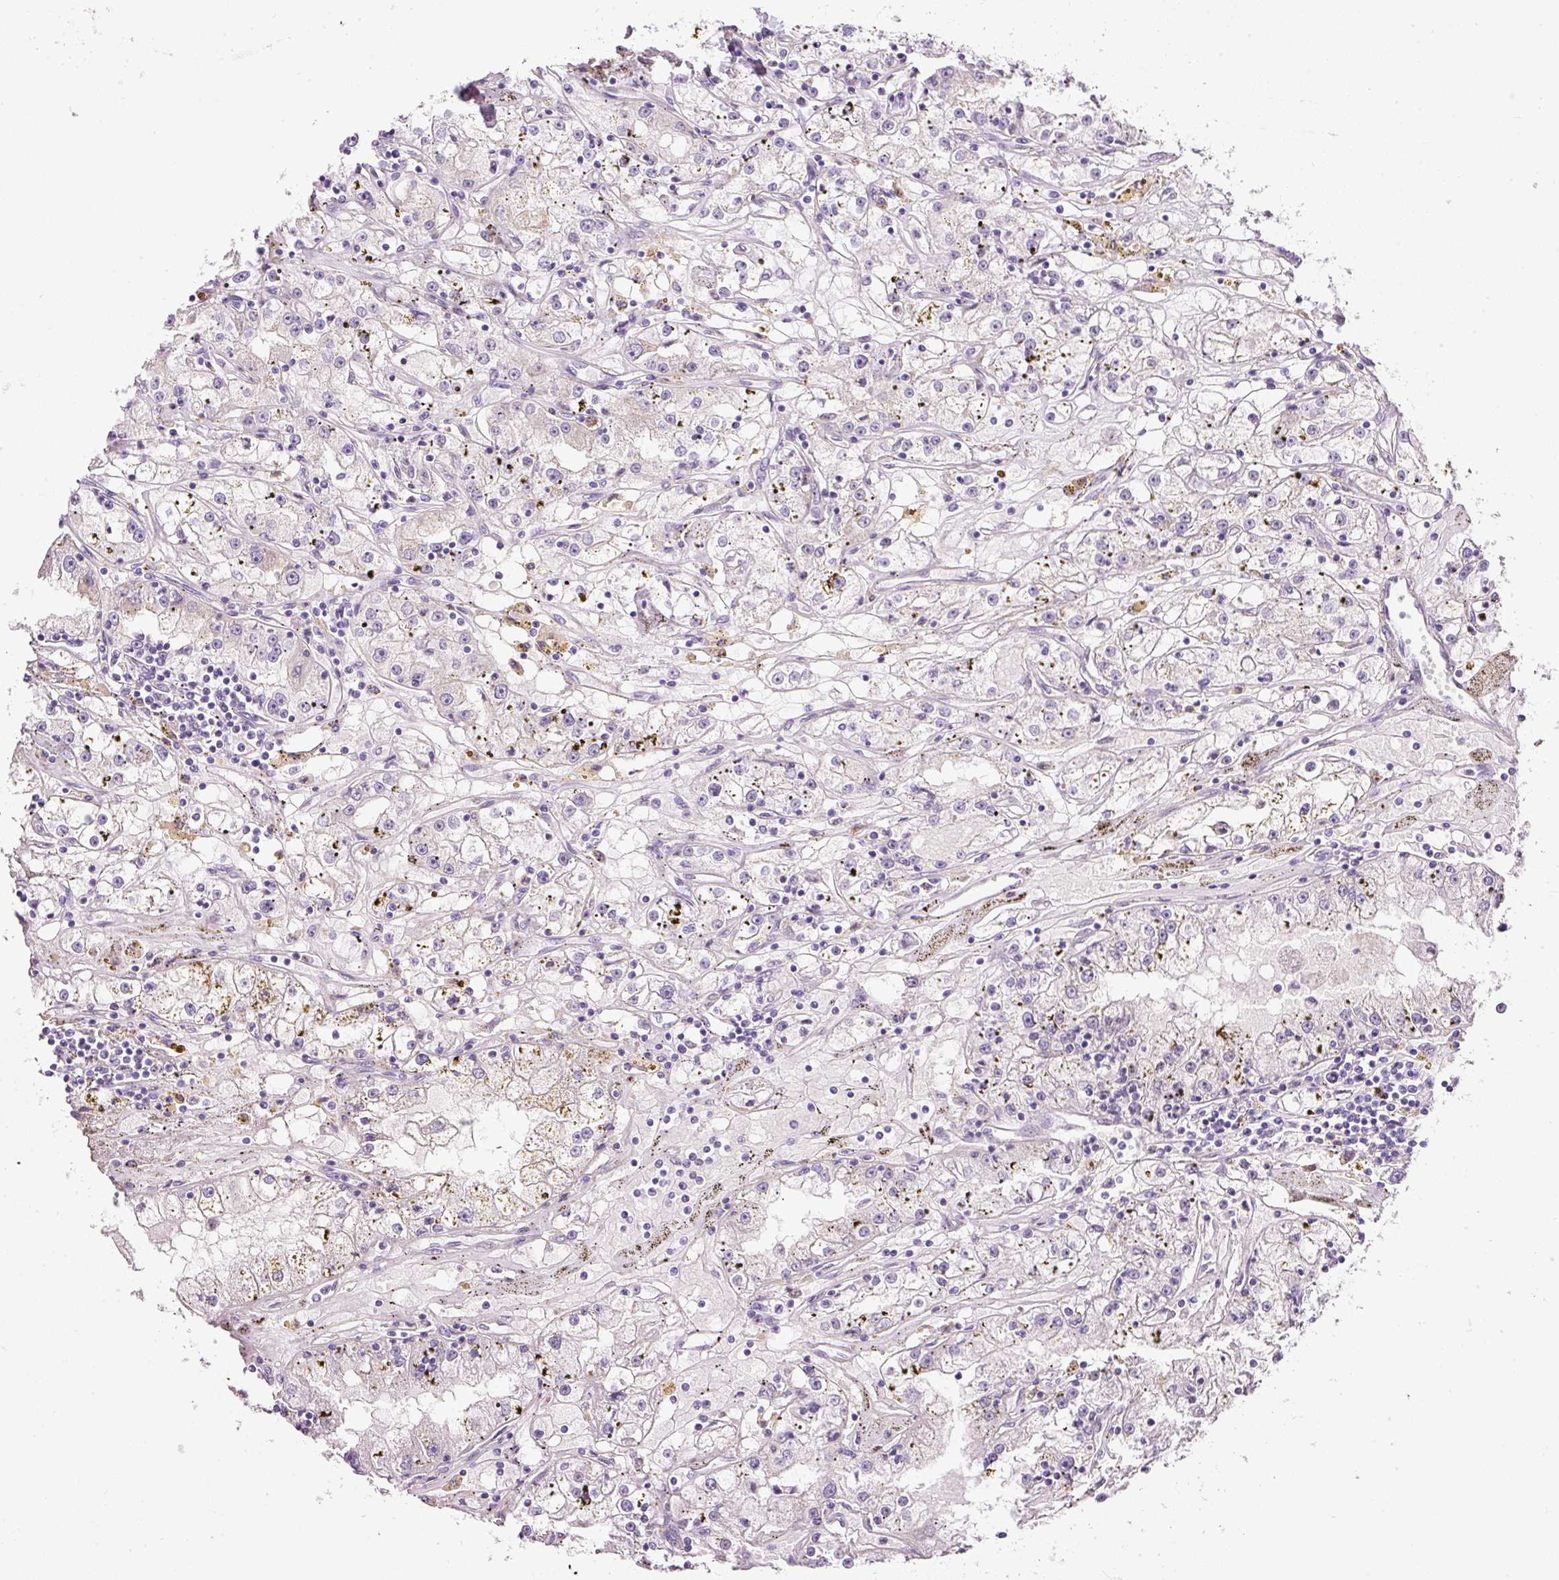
{"staining": {"intensity": "negative", "quantity": "none", "location": "none"}, "tissue": "renal cancer", "cell_type": "Tumor cells", "image_type": "cancer", "snomed": [{"axis": "morphology", "description": "Adenocarcinoma, NOS"}, {"axis": "topography", "description": "Kidney"}], "caption": "Immunohistochemistry micrograph of human renal cancer (adenocarcinoma) stained for a protein (brown), which reveals no expression in tumor cells. (DAB (3,3'-diaminobenzidine) IHC visualized using brightfield microscopy, high magnification).", "gene": "SRC", "patient": {"sex": "male", "age": 56}}